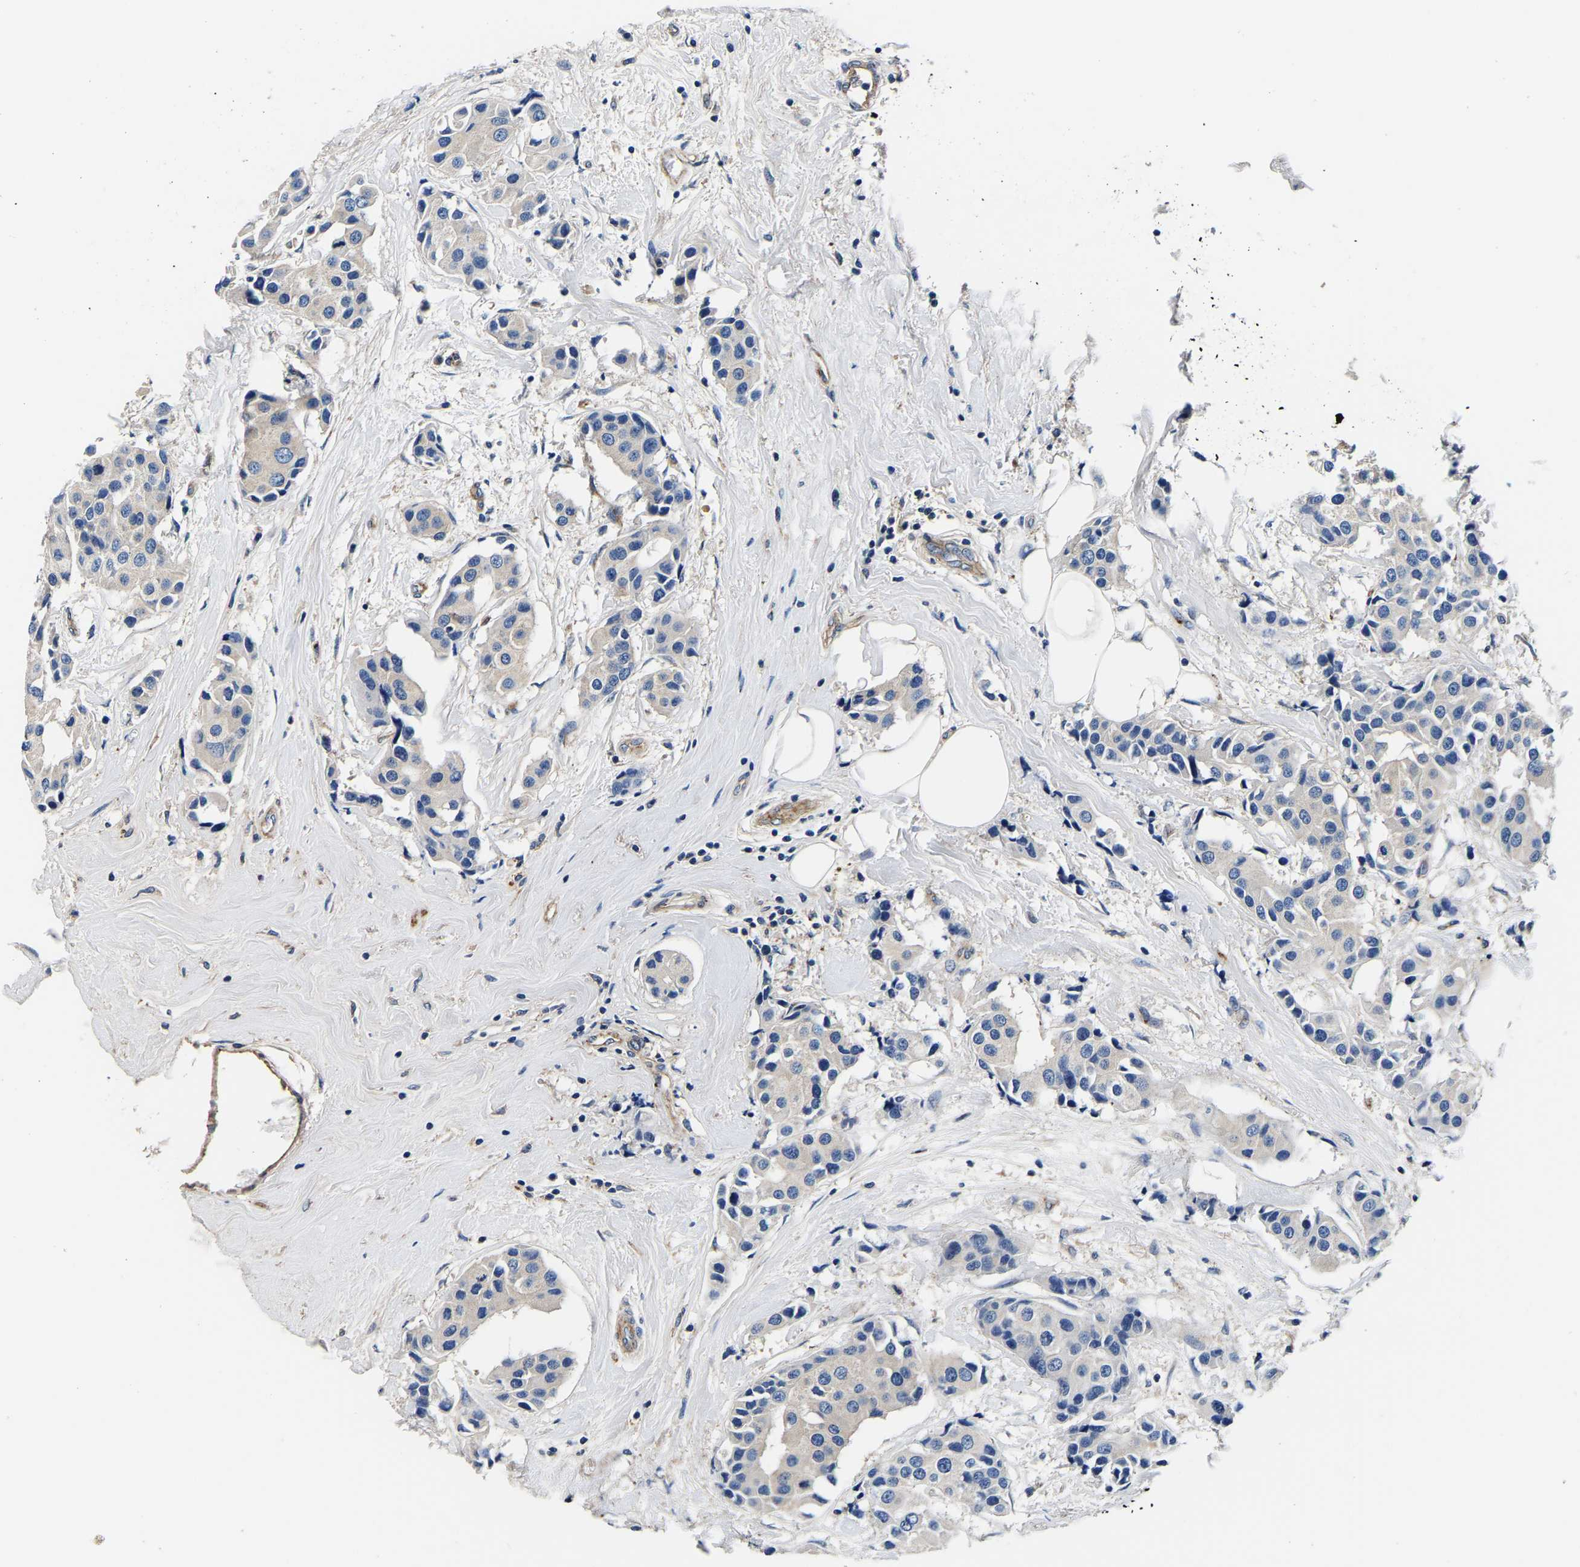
{"staining": {"intensity": "negative", "quantity": "none", "location": "none"}, "tissue": "breast cancer", "cell_type": "Tumor cells", "image_type": "cancer", "snomed": [{"axis": "morphology", "description": "Normal tissue, NOS"}, {"axis": "morphology", "description": "Duct carcinoma"}, {"axis": "topography", "description": "Breast"}], "caption": "Tumor cells are negative for brown protein staining in breast cancer. The staining is performed using DAB (3,3'-diaminobenzidine) brown chromogen with nuclei counter-stained in using hematoxylin.", "gene": "SH3GLB1", "patient": {"sex": "female", "age": 39}}